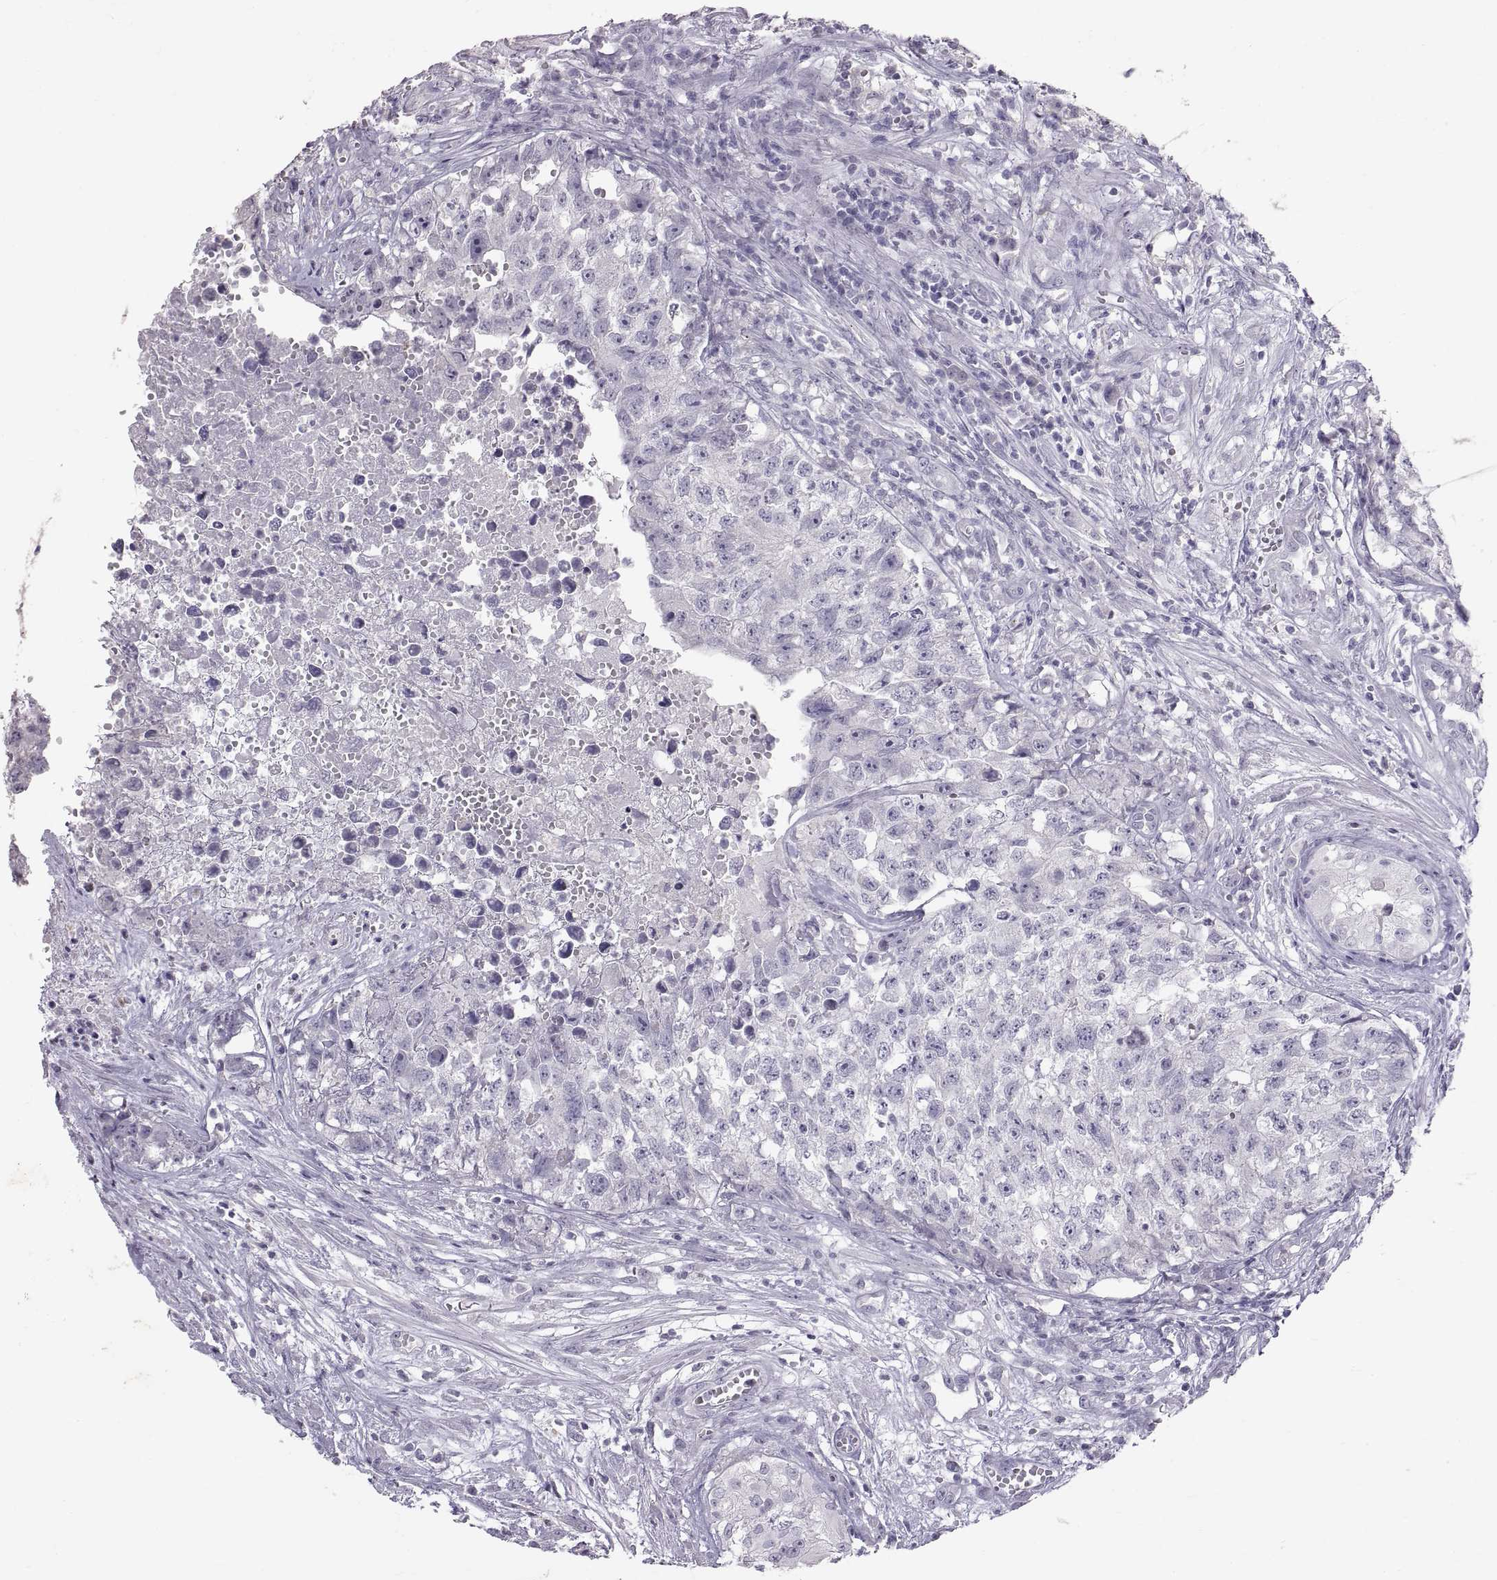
{"staining": {"intensity": "negative", "quantity": "none", "location": "none"}, "tissue": "testis cancer", "cell_type": "Tumor cells", "image_type": "cancer", "snomed": [{"axis": "morphology", "description": "Seminoma, NOS"}, {"axis": "morphology", "description": "Carcinoma, Embryonal, NOS"}, {"axis": "topography", "description": "Testis"}], "caption": "High power microscopy histopathology image of an immunohistochemistry micrograph of embryonal carcinoma (testis), revealing no significant expression in tumor cells. (Brightfield microscopy of DAB immunohistochemistry (IHC) at high magnification).", "gene": "SPACDR", "patient": {"sex": "male", "age": 22}}